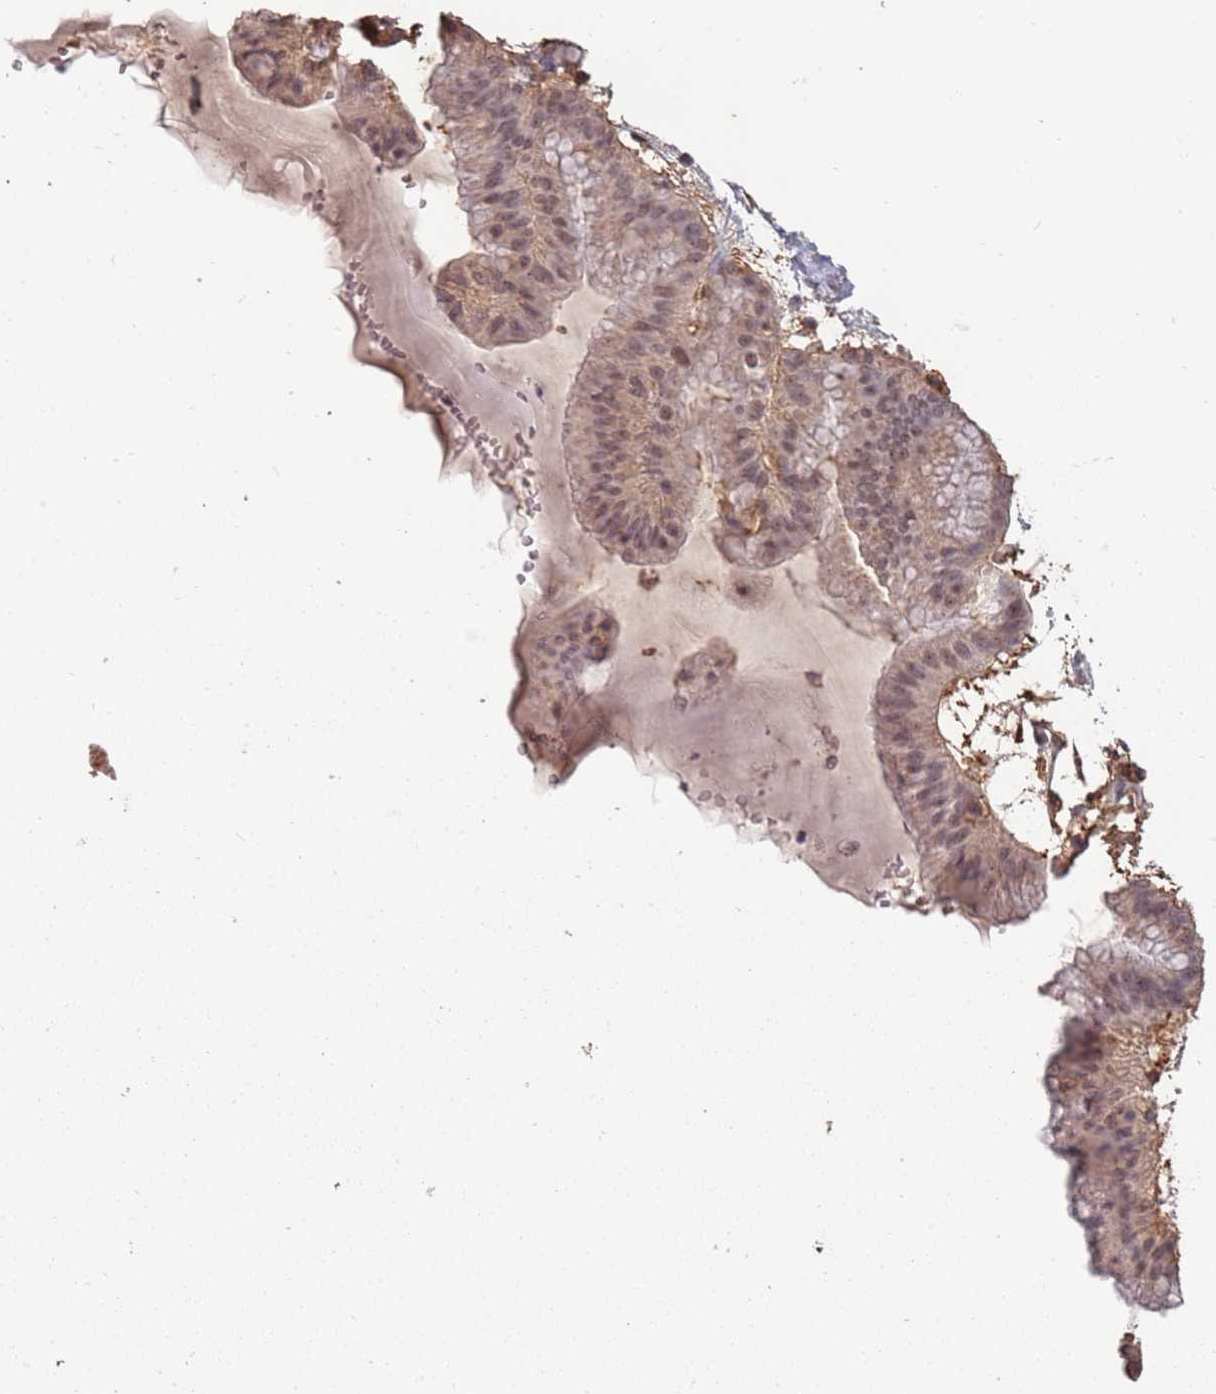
{"staining": {"intensity": "moderate", "quantity": ">75%", "location": "nuclear"}, "tissue": "ovarian cancer", "cell_type": "Tumor cells", "image_type": "cancer", "snomed": [{"axis": "morphology", "description": "Cystadenocarcinoma, mucinous, NOS"}, {"axis": "topography", "description": "Ovary"}], "caption": "Human ovarian cancer stained with a protein marker displays moderate staining in tumor cells.", "gene": "ATOSB", "patient": {"sex": "female", "age": 61}}